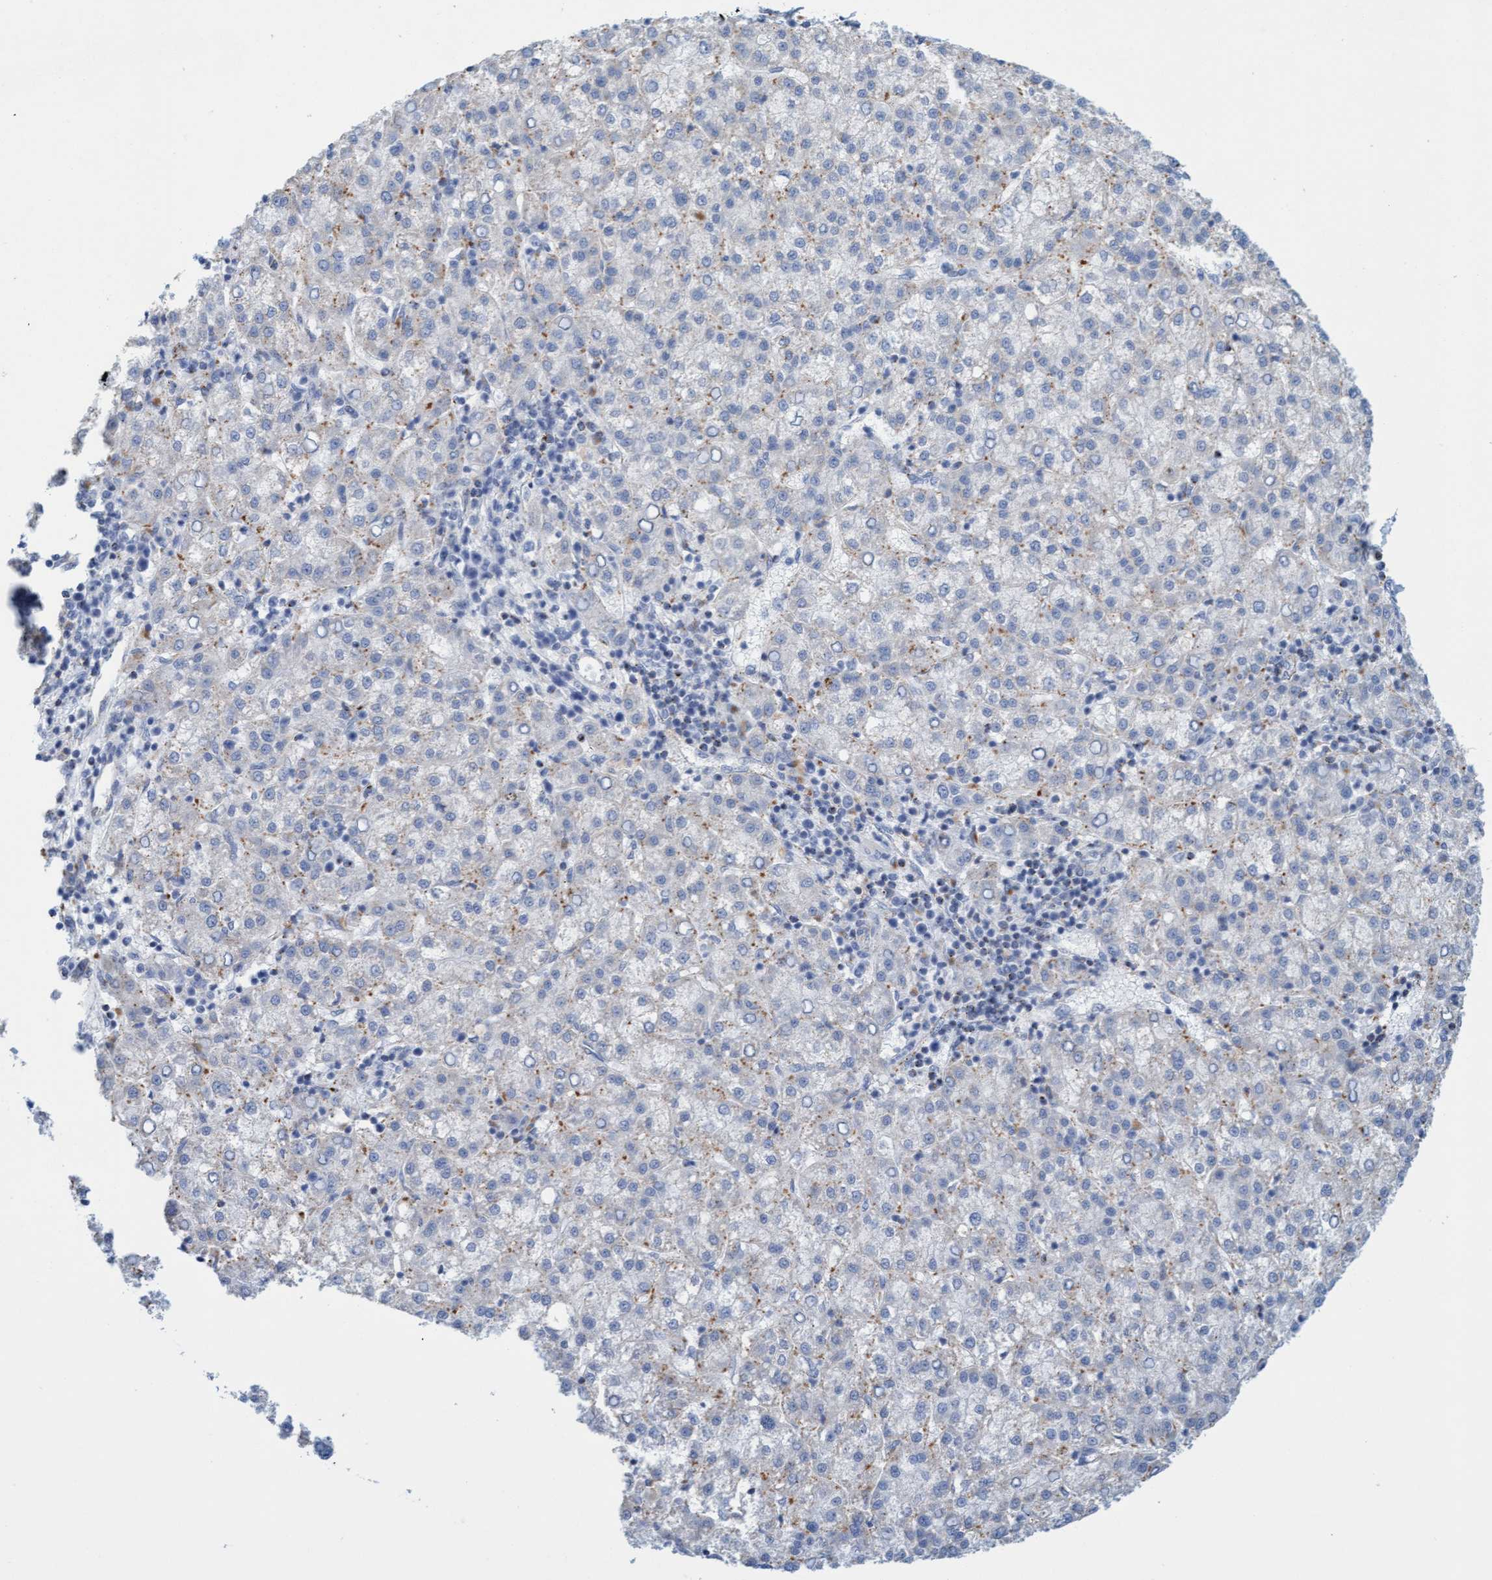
{"staining": {"intensity": "negative", "quantity": "none", "location": "none"}, "tissue": "liver cancer", "cell_type": "Tumor cells", "image_type": "cancer", "snomed": [{"axis": "morphology", "description": "Carcinoma, Hepatocellular, NOS"}, {"axis": "topography", "description": "Liver"}], "caption": "IHC image of neoplastic tissue: human liver hepatocellular carcinoma stained with DAB shows no significant protein staining in tumor cells.", "gene": "SGSH", "patient": {"sex": "female", "age": 58}}